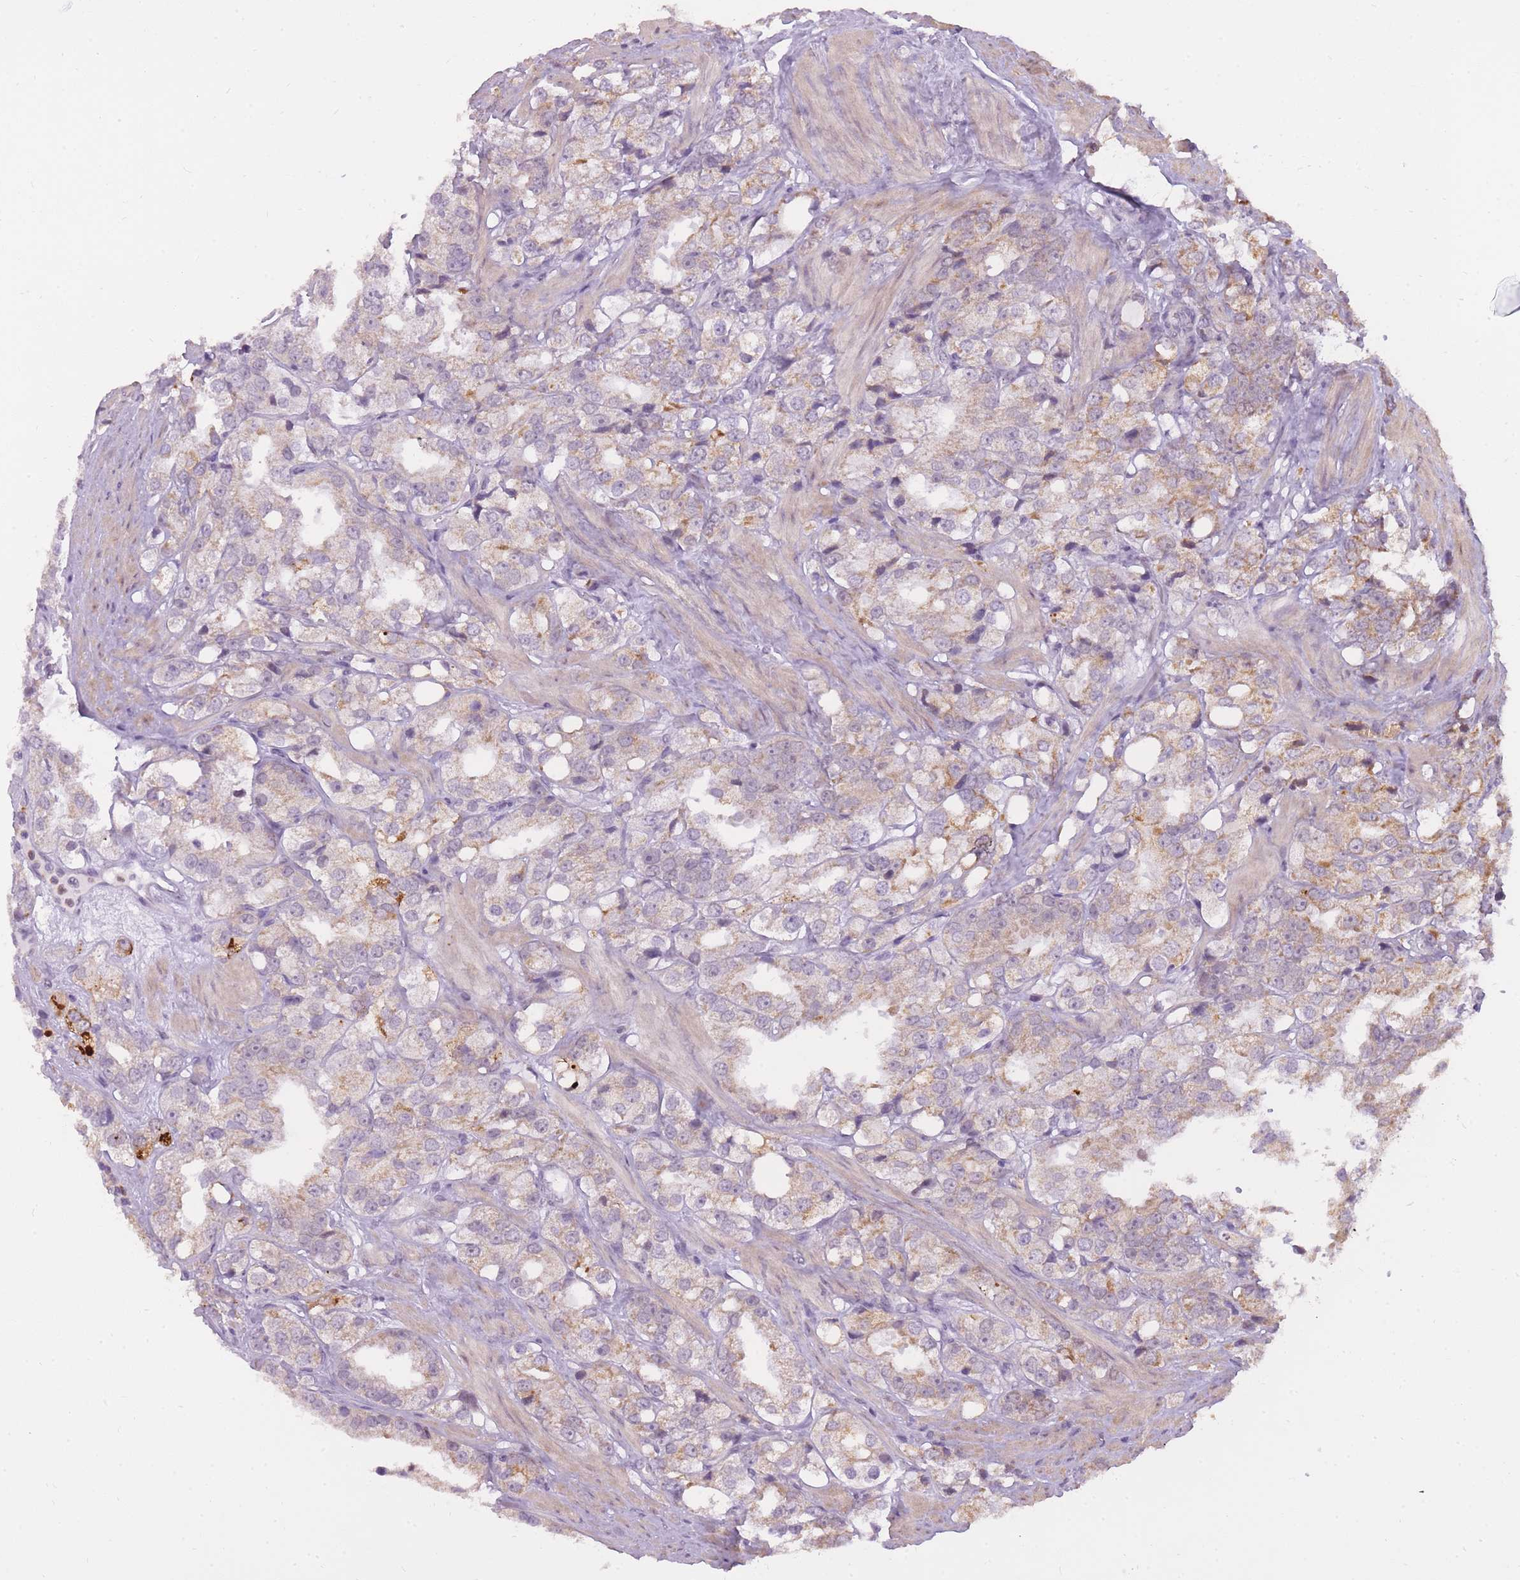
{"staining": {"intensity": "weak", "quantity": "25%-75%", "location": "cytoplasmic/membranous"}, "tissue": "prostate cancer", "cell_type": "Tumor cells", "image_type": "cancer", "snomed": [{"axis": "morphology", "description": "Adenocarcinoma, NOS"}, {"axis": "topography", "description": "Prostate"}], "caption": "Protein staining of prostate cancer (adenocarcinoma) tissue displays weak cytoplasmic/membranous staining in approximately 25%-75% of tumor cells.", "gene": "TIGD1", "patient": {"sex": "male", "age": 79}}